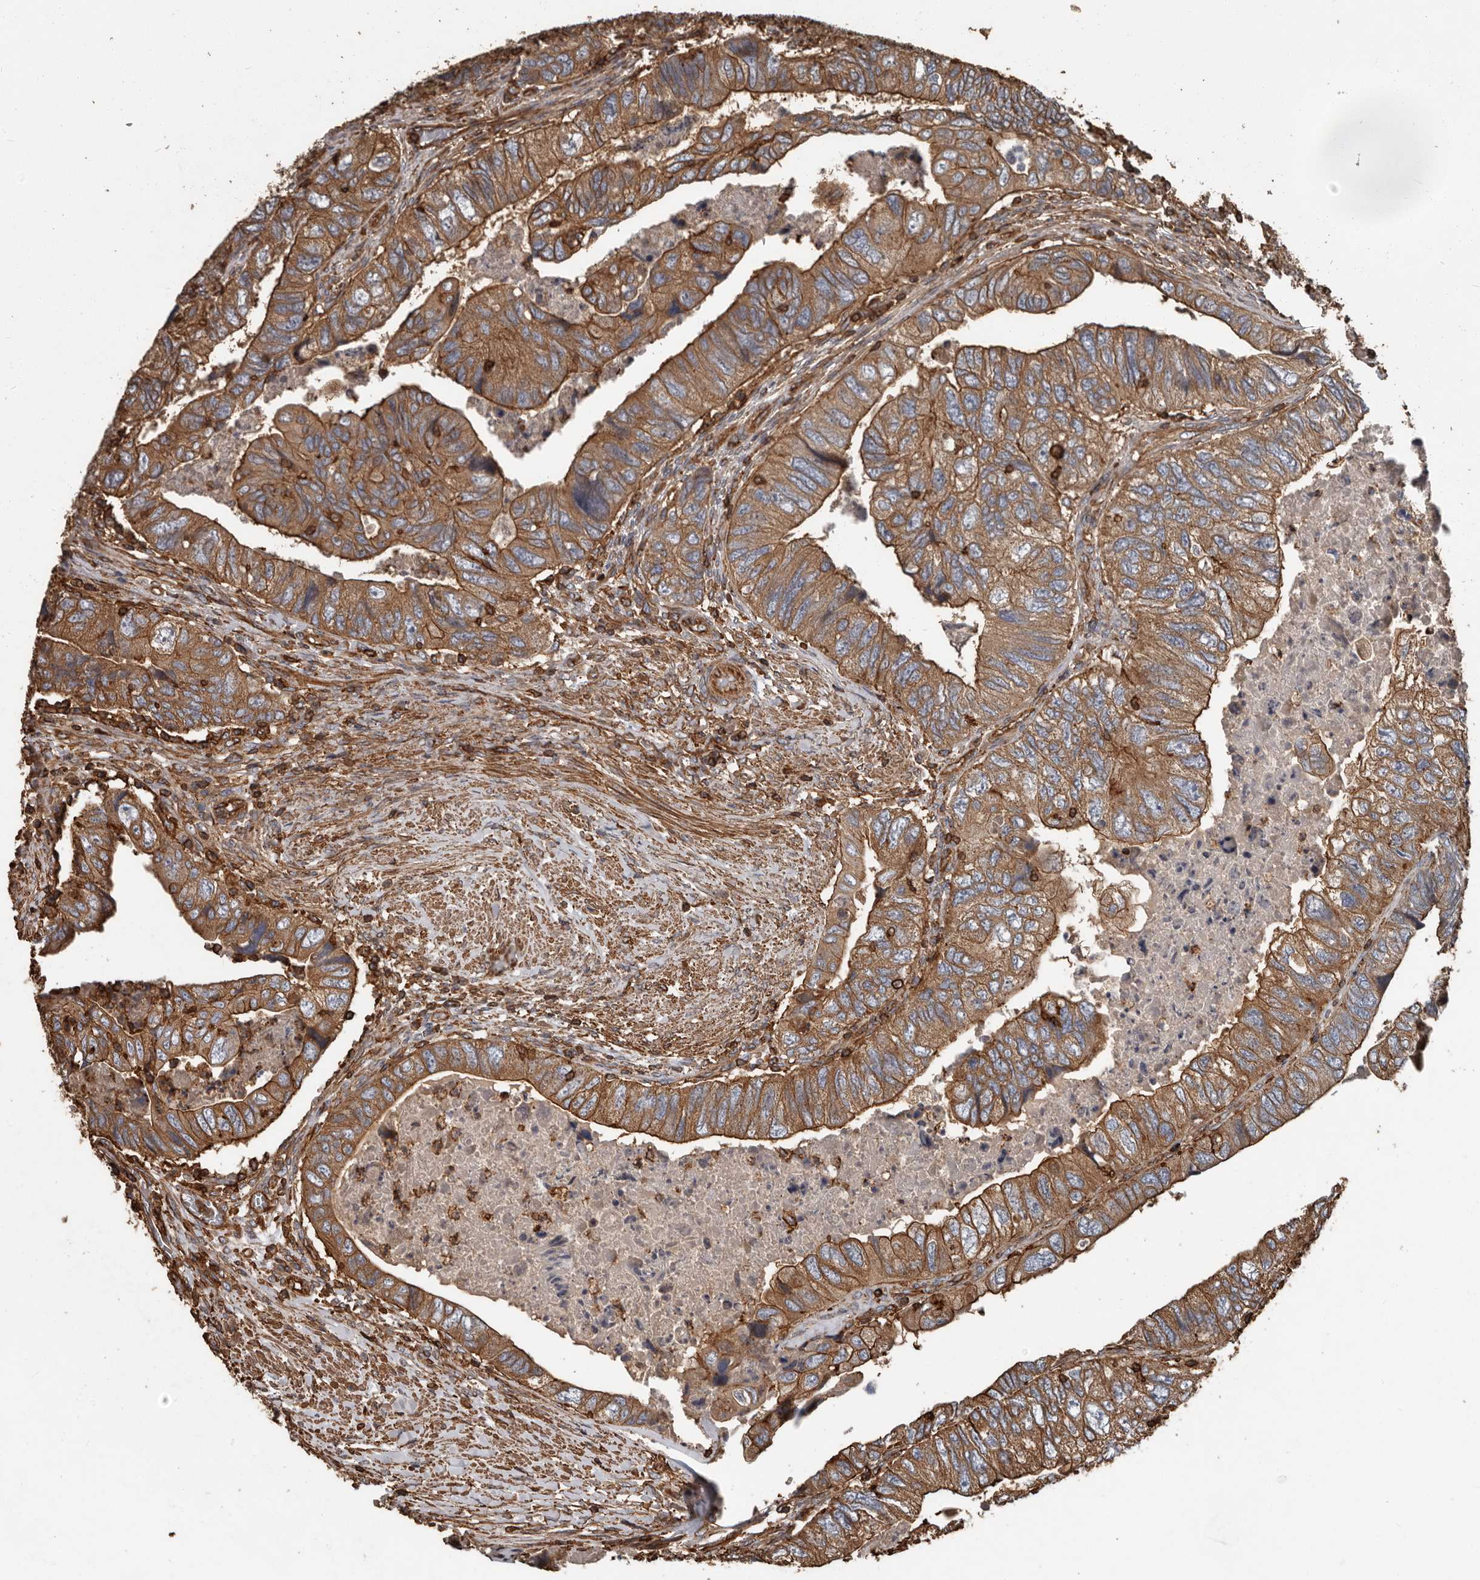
{"staining": {"intensity": "strong", "quantity": ">75%", "location": "cytoplasmic/membranous"}, "tissue": "colorectal cancer", "cell_type": "Tumor cells", "image_type": "cancer", "snomed": [{"axis": "morphology", "description": "Adenocarcinoma, NOS"}, {"axis": "topography", "description": "Rectum"}], "caption": "Immunohistochemistry (IHC) staining of colorectal adenocarcinoma, which shows high levels of strong cytoplasmic/membranous expression in about >75% of tumor cells indicating strong cytoplasmic/membranous protein staining. The staining was performed using DAB (brown) for protein detection and nuclei were counterstained in hematoxylin (blue).", "gene": "DENND6B", "patient": {"sex": "male", "age": 63}}